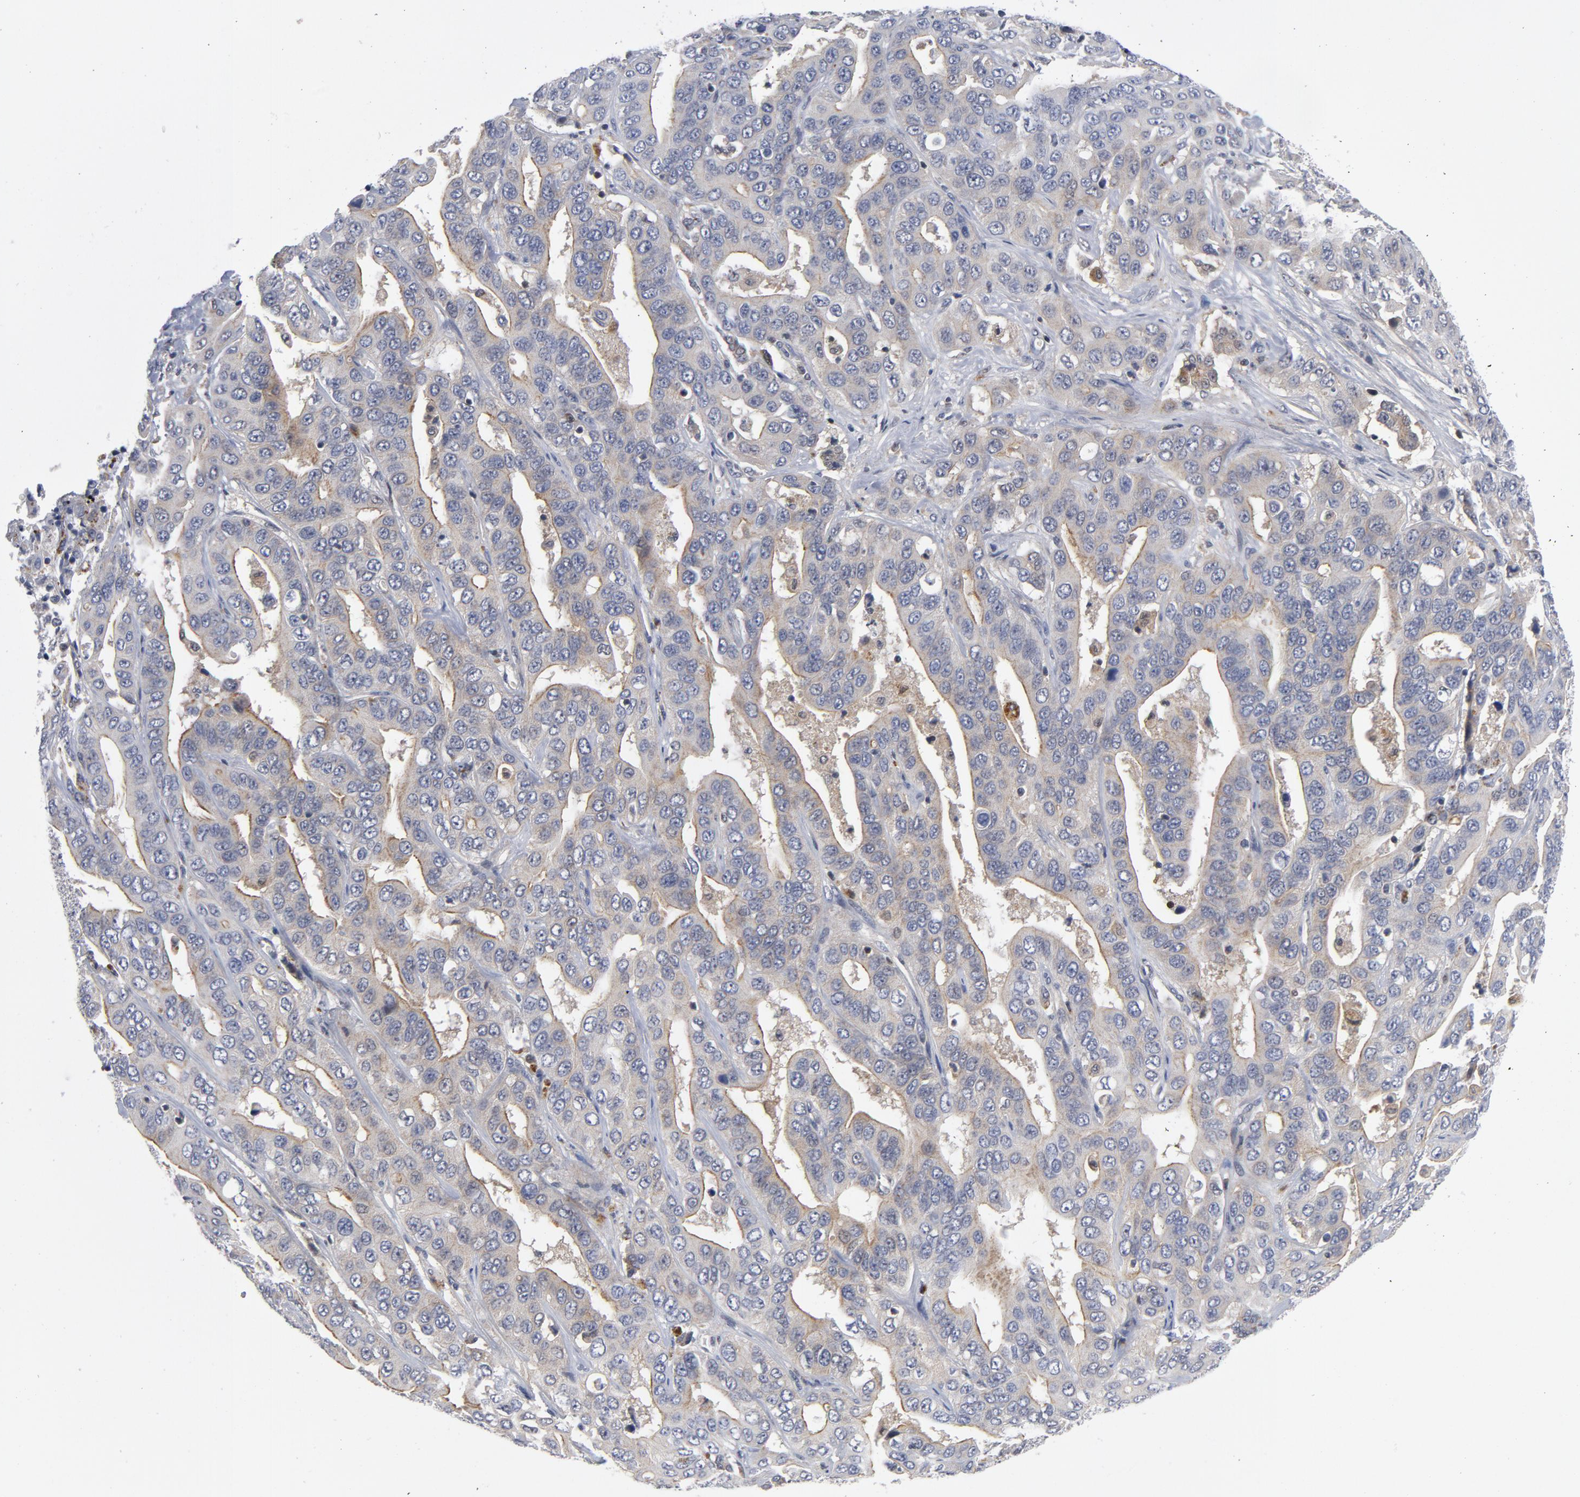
{"staining": {"intensity": "weak", "quantity": "<25%", "location": "cytoplasmic/membranous"}, "tissue": "liver cancer", "cell_type": "Tumor cells", "image_type": "cancer", "snomed": [{"axis": "morphology", "description": "Cholangiocarcinoma"}, {"axis": "topography", "description": "Liver"}], "caption": "This is an immunohistochemistry (IHC) histopathology image of liver cholangiocarcinoma. There is no expression in tumor cells.", "gene": "TRADD", "patient": {"sex": "female", "age": 52}}